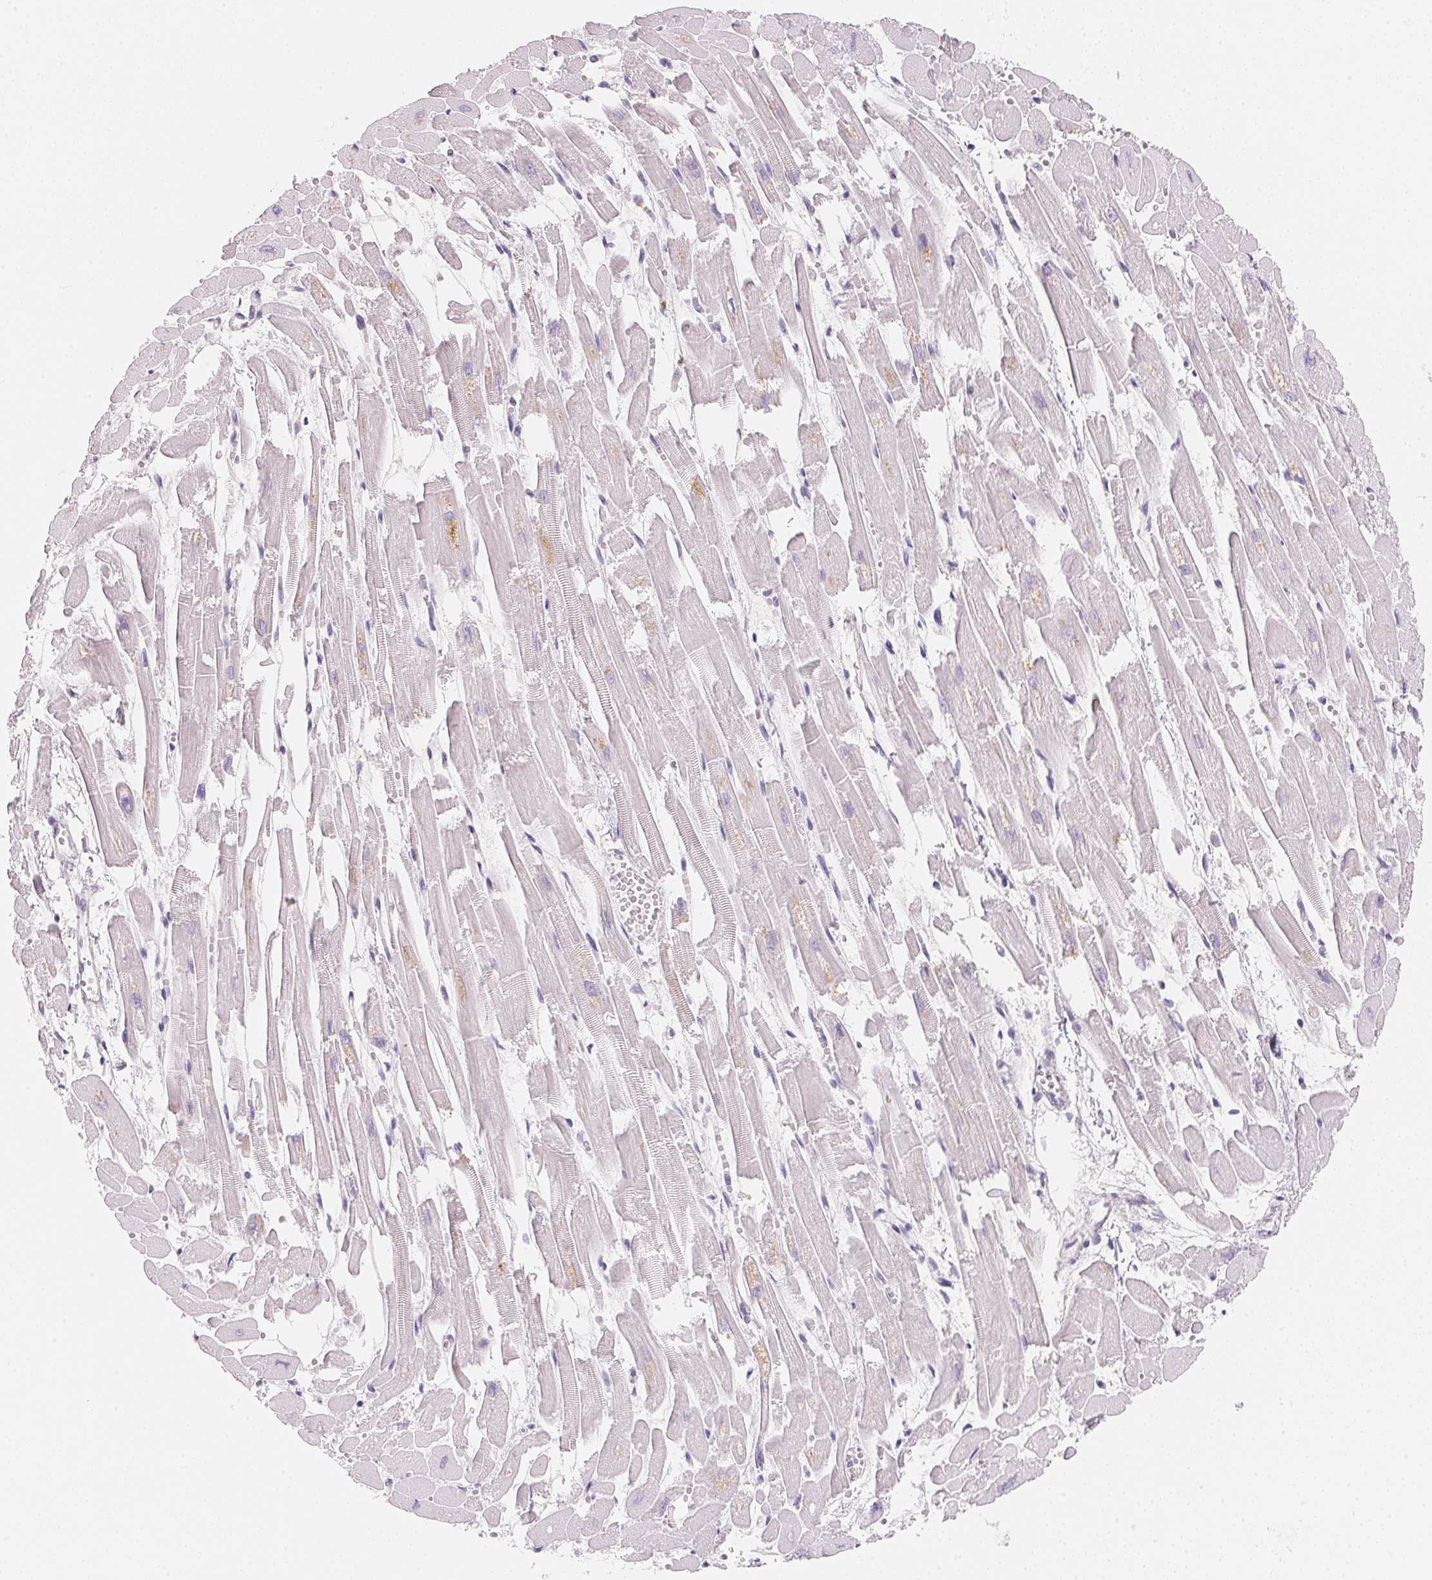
{"staining": {"intensity": "moderate", "quantity": "<25%", "location": "cytoplasmic/membranous"}, "tissue": "heart muscle", "cell_type": "Cardiomyocytes", "image_type": "normal", "snomed": [{"axis": "morphology", "description": "Normal tissue, NOS"}, {"axis": "topography", "description": "Heart"}], "caption": "High-magnification brightfield microscopy of benign heart muscle stained with DAB (3,3'-diaminobenzidine) (brown) and counterstained with hematoxylin (blue). cardiomyocytes exhibit moderate cytoplasmic/membranous staining is present in approximately<25% of cells. The protein is shown in brown color, while the nuclei are stained blue.", "gene": "ACP3", "patient": {"sex": "female", "age": 52}}